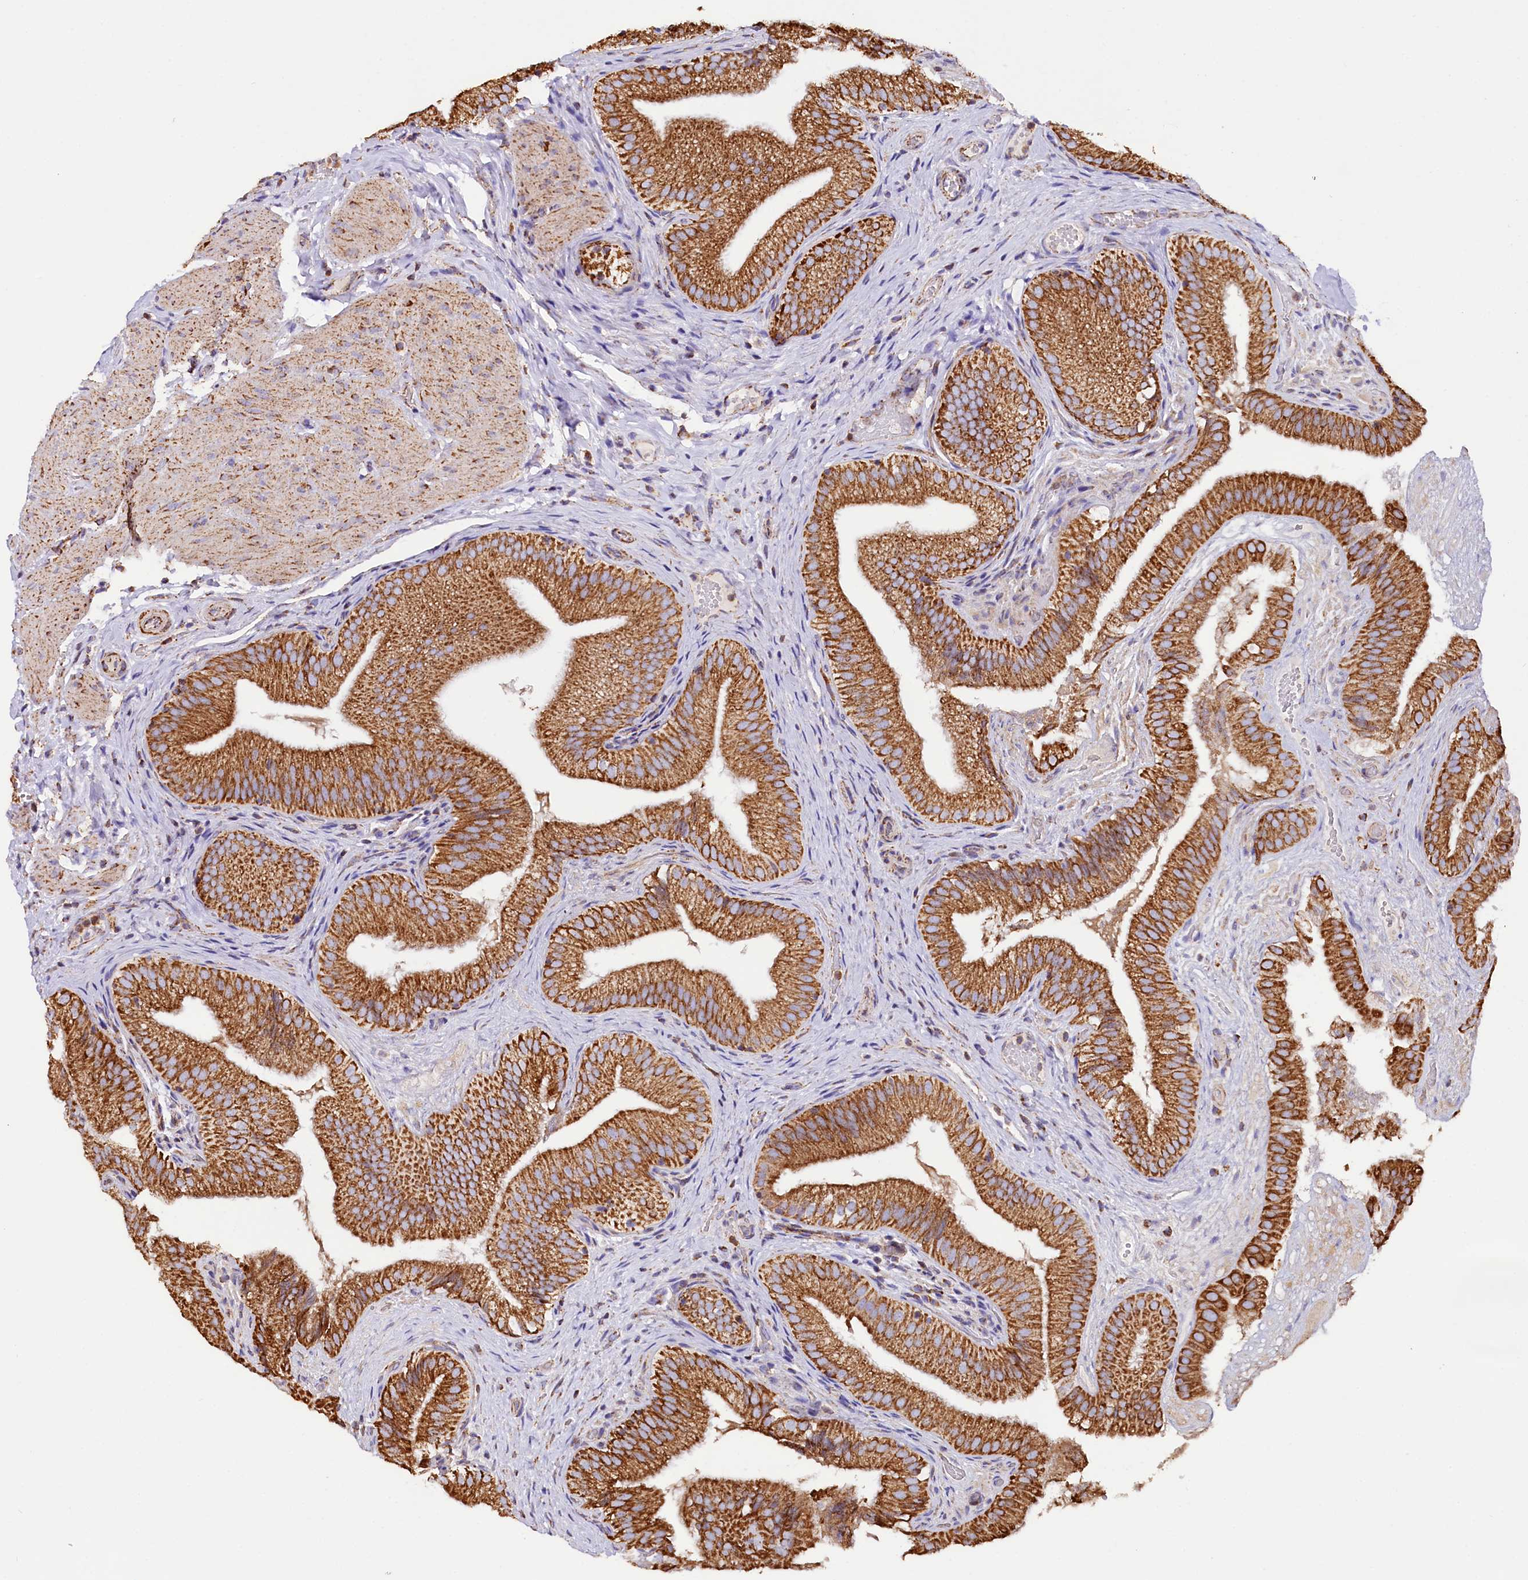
{"staining": {"intensity": "strong", "quantity": ">75%", "location": "cytoplasmic/membranous"}, "tissue": "gallbladder", "cell_type": "Glandular cells", "image_type": "normal", "snomed": [{"axis": "morphology", "description": "Normal tissue, NOS"}, {"axis": "topography", "description": "Gallbladder"}], "caption": "Gallbladder stained with immunohistochemistry exhibits strong cytoplasmic/membranous expression in about >75% of glandular cells. The staining was performed using DAB, with brown indicating positive protein expression. Nuclei are stained blue with hematoxylin.", "gene": "APLP2", "patient": {"sex": "female", "age": 30}}